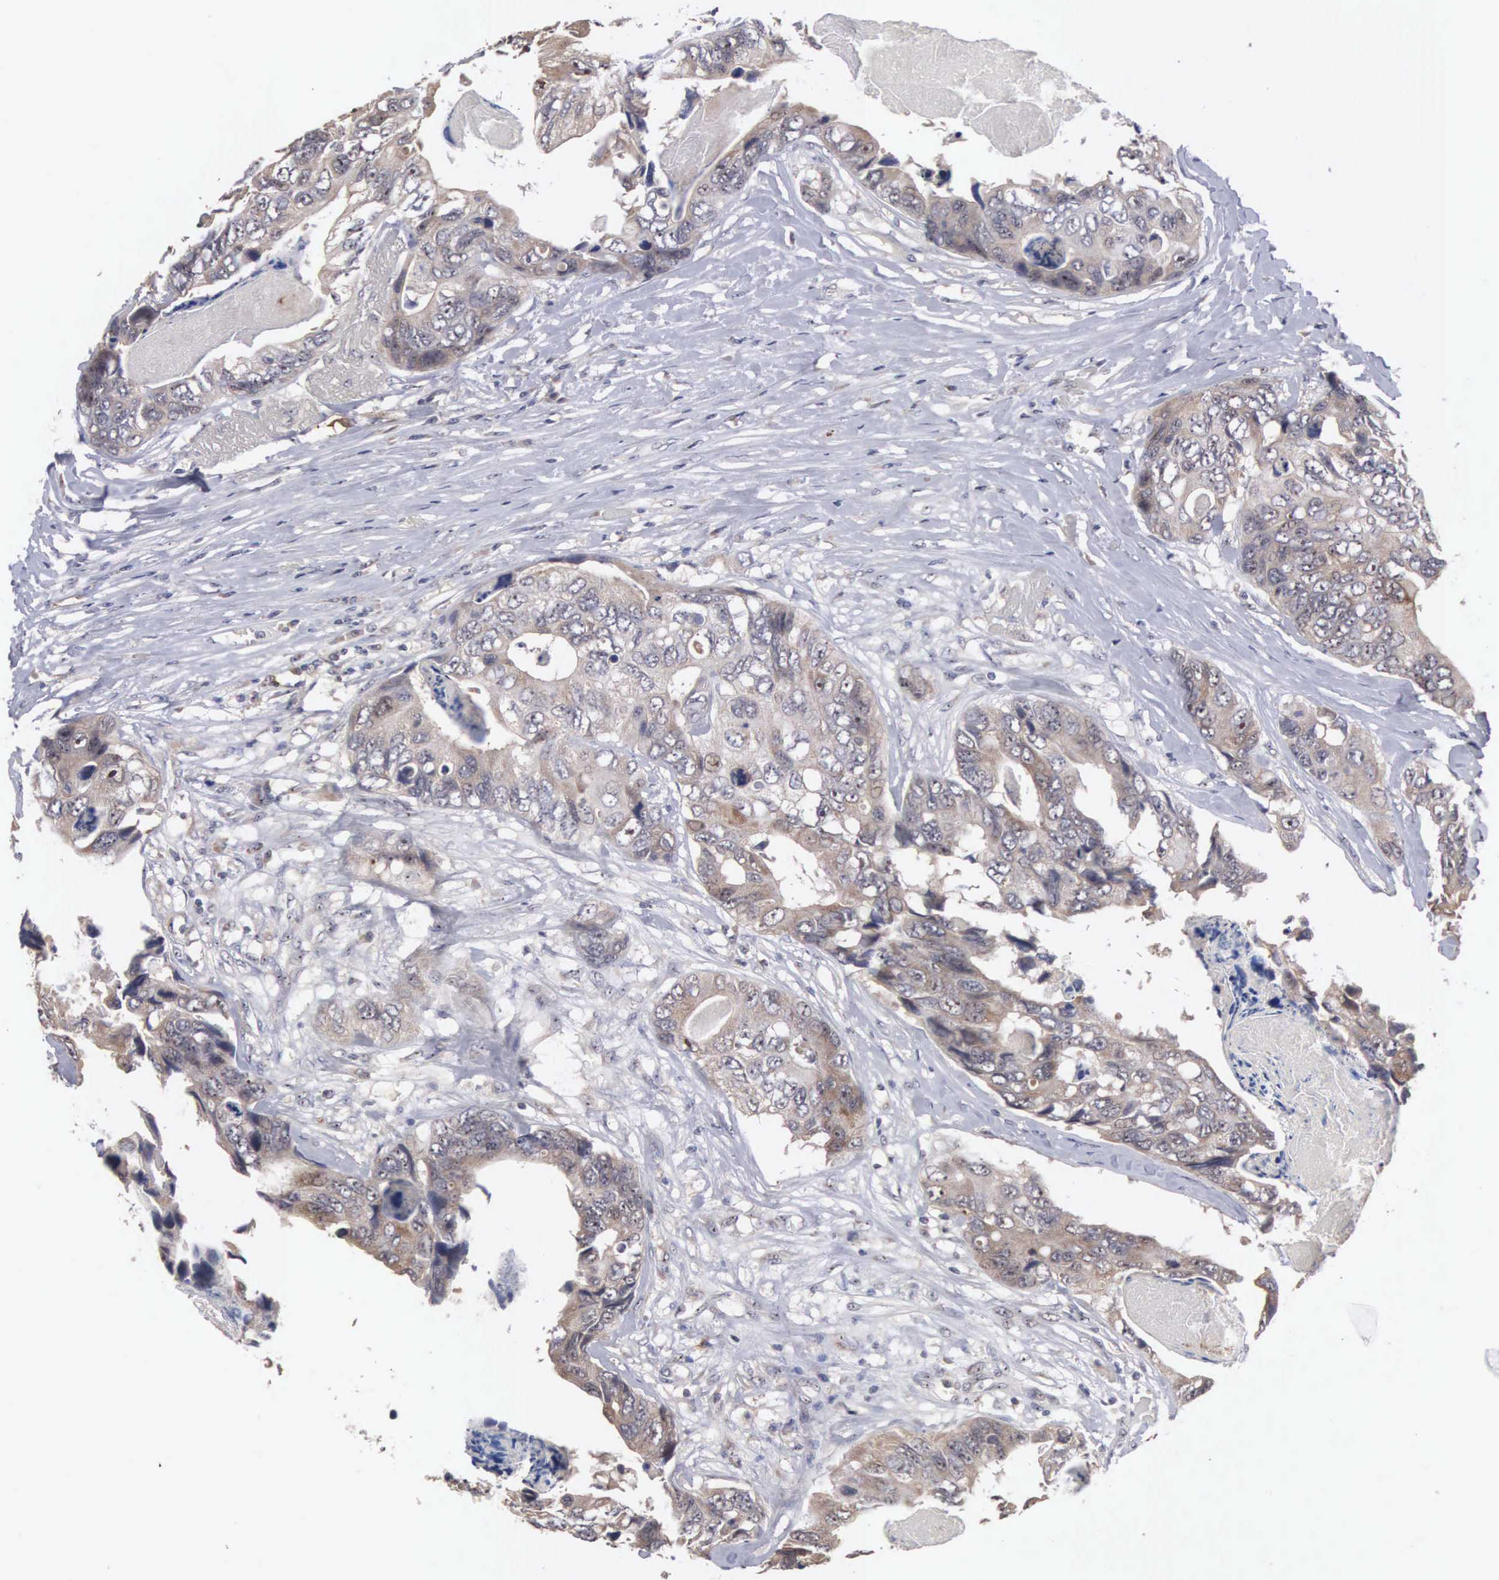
{"staining": {"intensity": "moderate", "quantity": ">75%", "location": "cytoplasmic/membranous"}, "tissue": "colorectal cancer", "cell_type": "Tumor cells", "image_type": "cancer", "snomed": [{"axis": "morphology", "description": "Adenocarcinoma, NOS"}, {"axis": "topography", "description": "Colon"}], "caption": "Moderate cytoplasmic/membranous positivity is appreciated in approximately >75% of tumor cells in colorectal cancer. Using DAB (3,3'-diaminobenzidine) (brown) and hematoxylin (blue) stains, captured at high magnification using brightfield microscopy.", "gene": "AMN", "patient": {"sex": "female", "age": 86}}